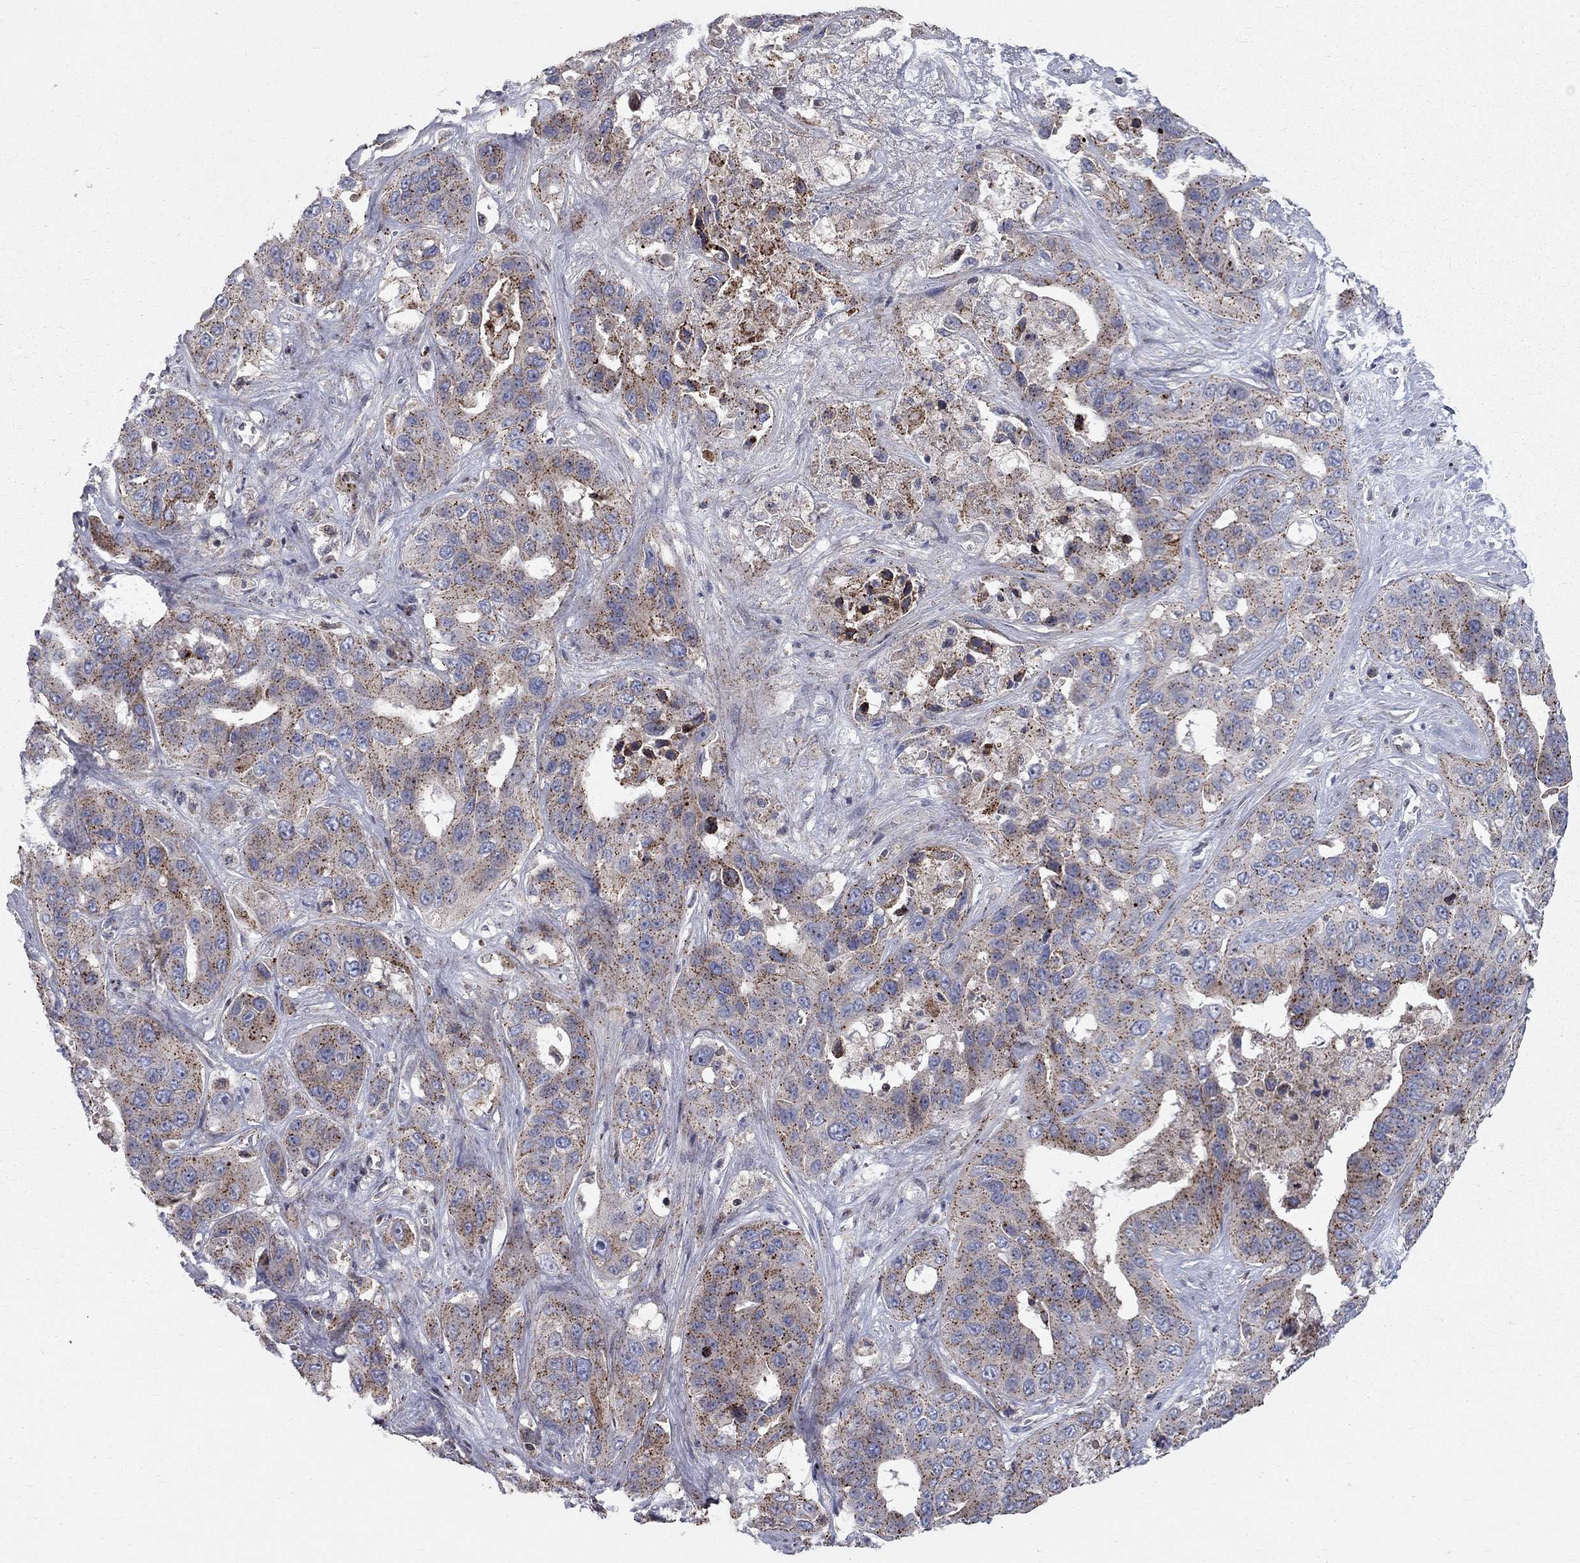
{"staining": {"intensity": "strong", "quantity": ">75%", "location": "cytoplasmic/membranous"}, "tissue": "liver cancer", "cell_type": "Tumor cells", "image_type": "cancer", "snomed": [{"axis": "morphology", "description": "Cholangiocarcinoma"}, {"axis": "topography", "description": "Liver"}], "caption": "Human liver cancer stained with a brown dye exhibits strong cytoplasmic/membranous positive positivity in approximately >75% of tumor cells.", "gene": "ERN2", "patient": {"sex": "female", "age": 52}}